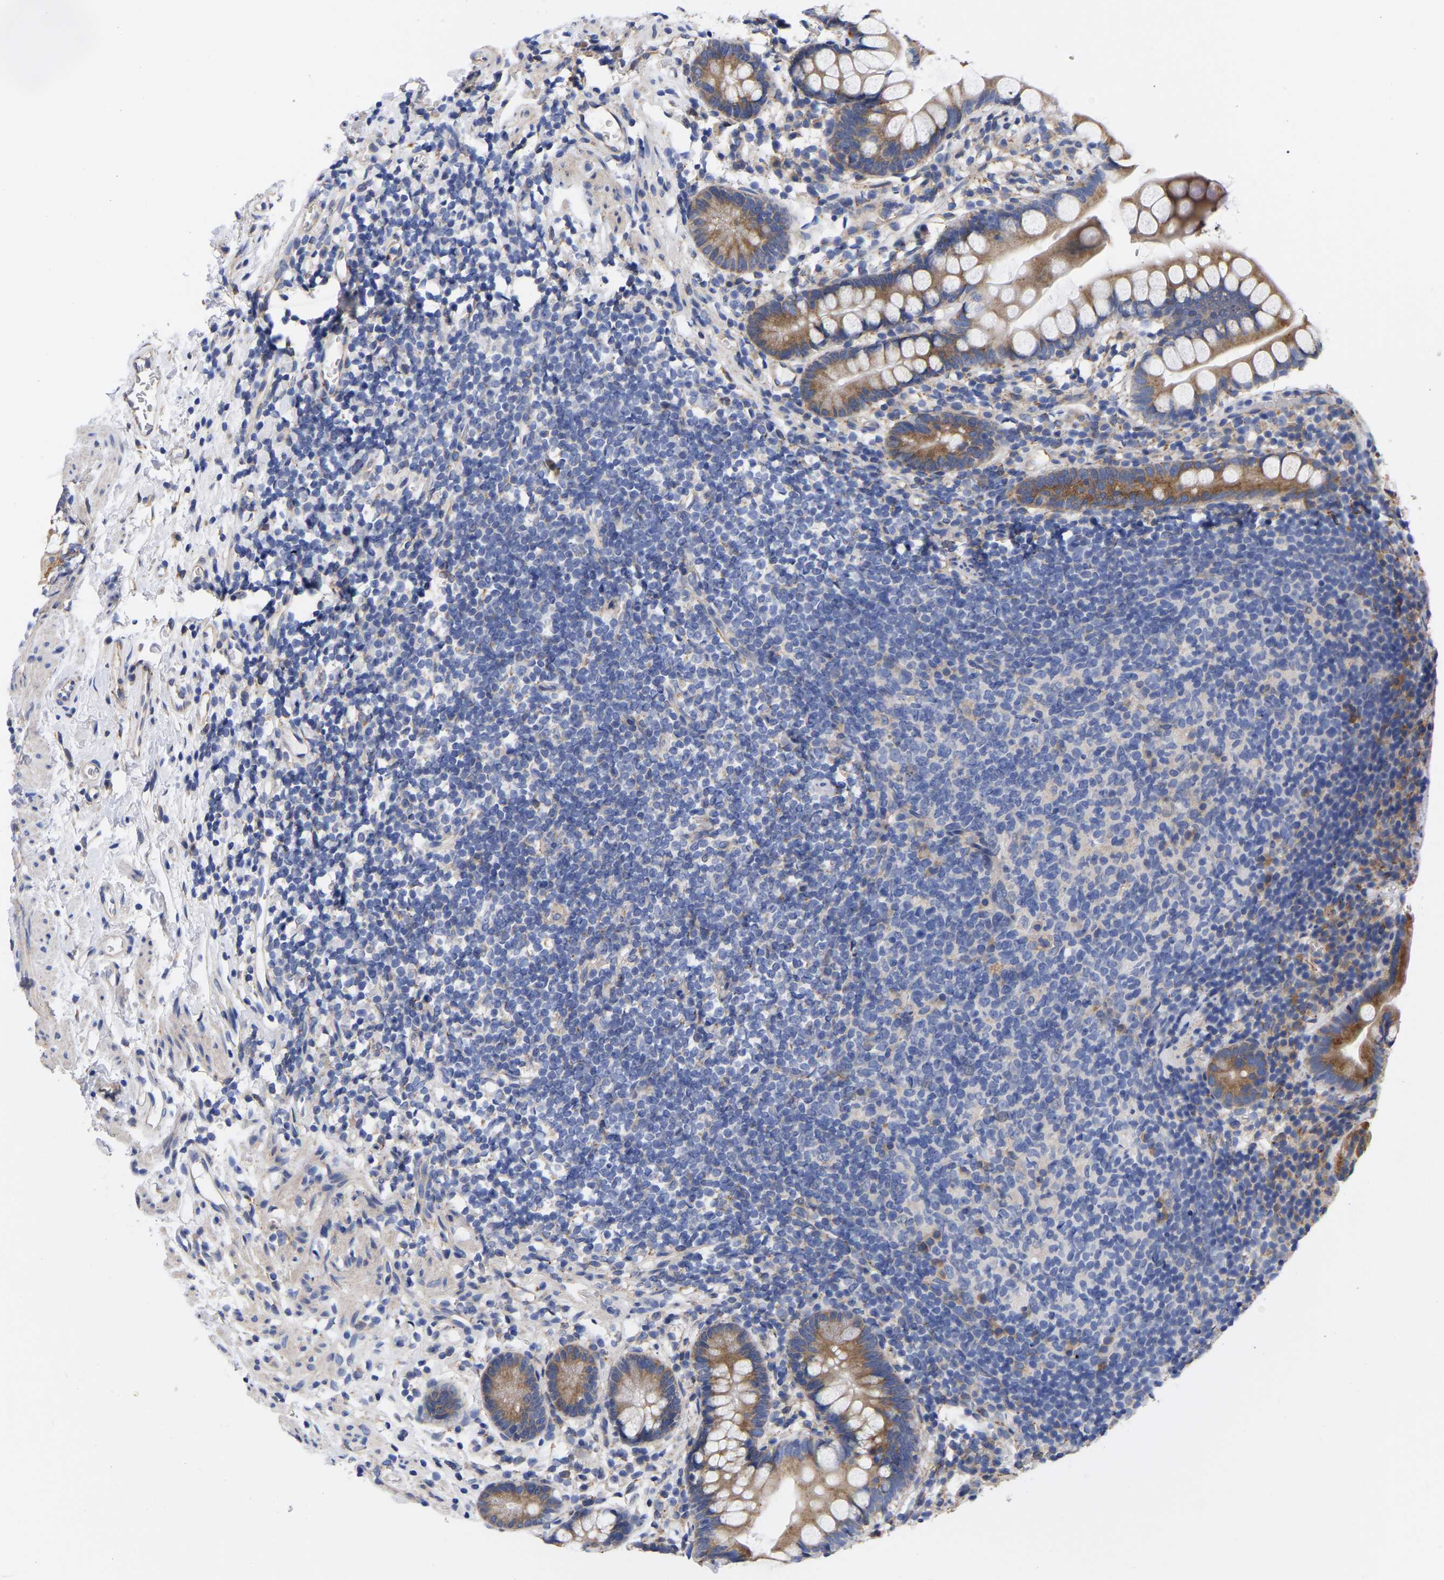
{"staining": {"intensity": "moderate", "quantity": ">75%", "location": "cytoplasmic/membranous"}, "tissue": "small intestine", "cell_type": "Glandular cells", "image_type": "normal", "snomed": [{"axis": "morphology", "description": "Normal tissue, NOS"}, {"axis": "topography", "description": "Small intestine"}], "caption": "Moderate cytoplasmic/membranous staining is seen in about >75% of glandular cells in normal small intestine.", "gene": "CFAP298", "patient": {"sex": "female", "age": 84}}